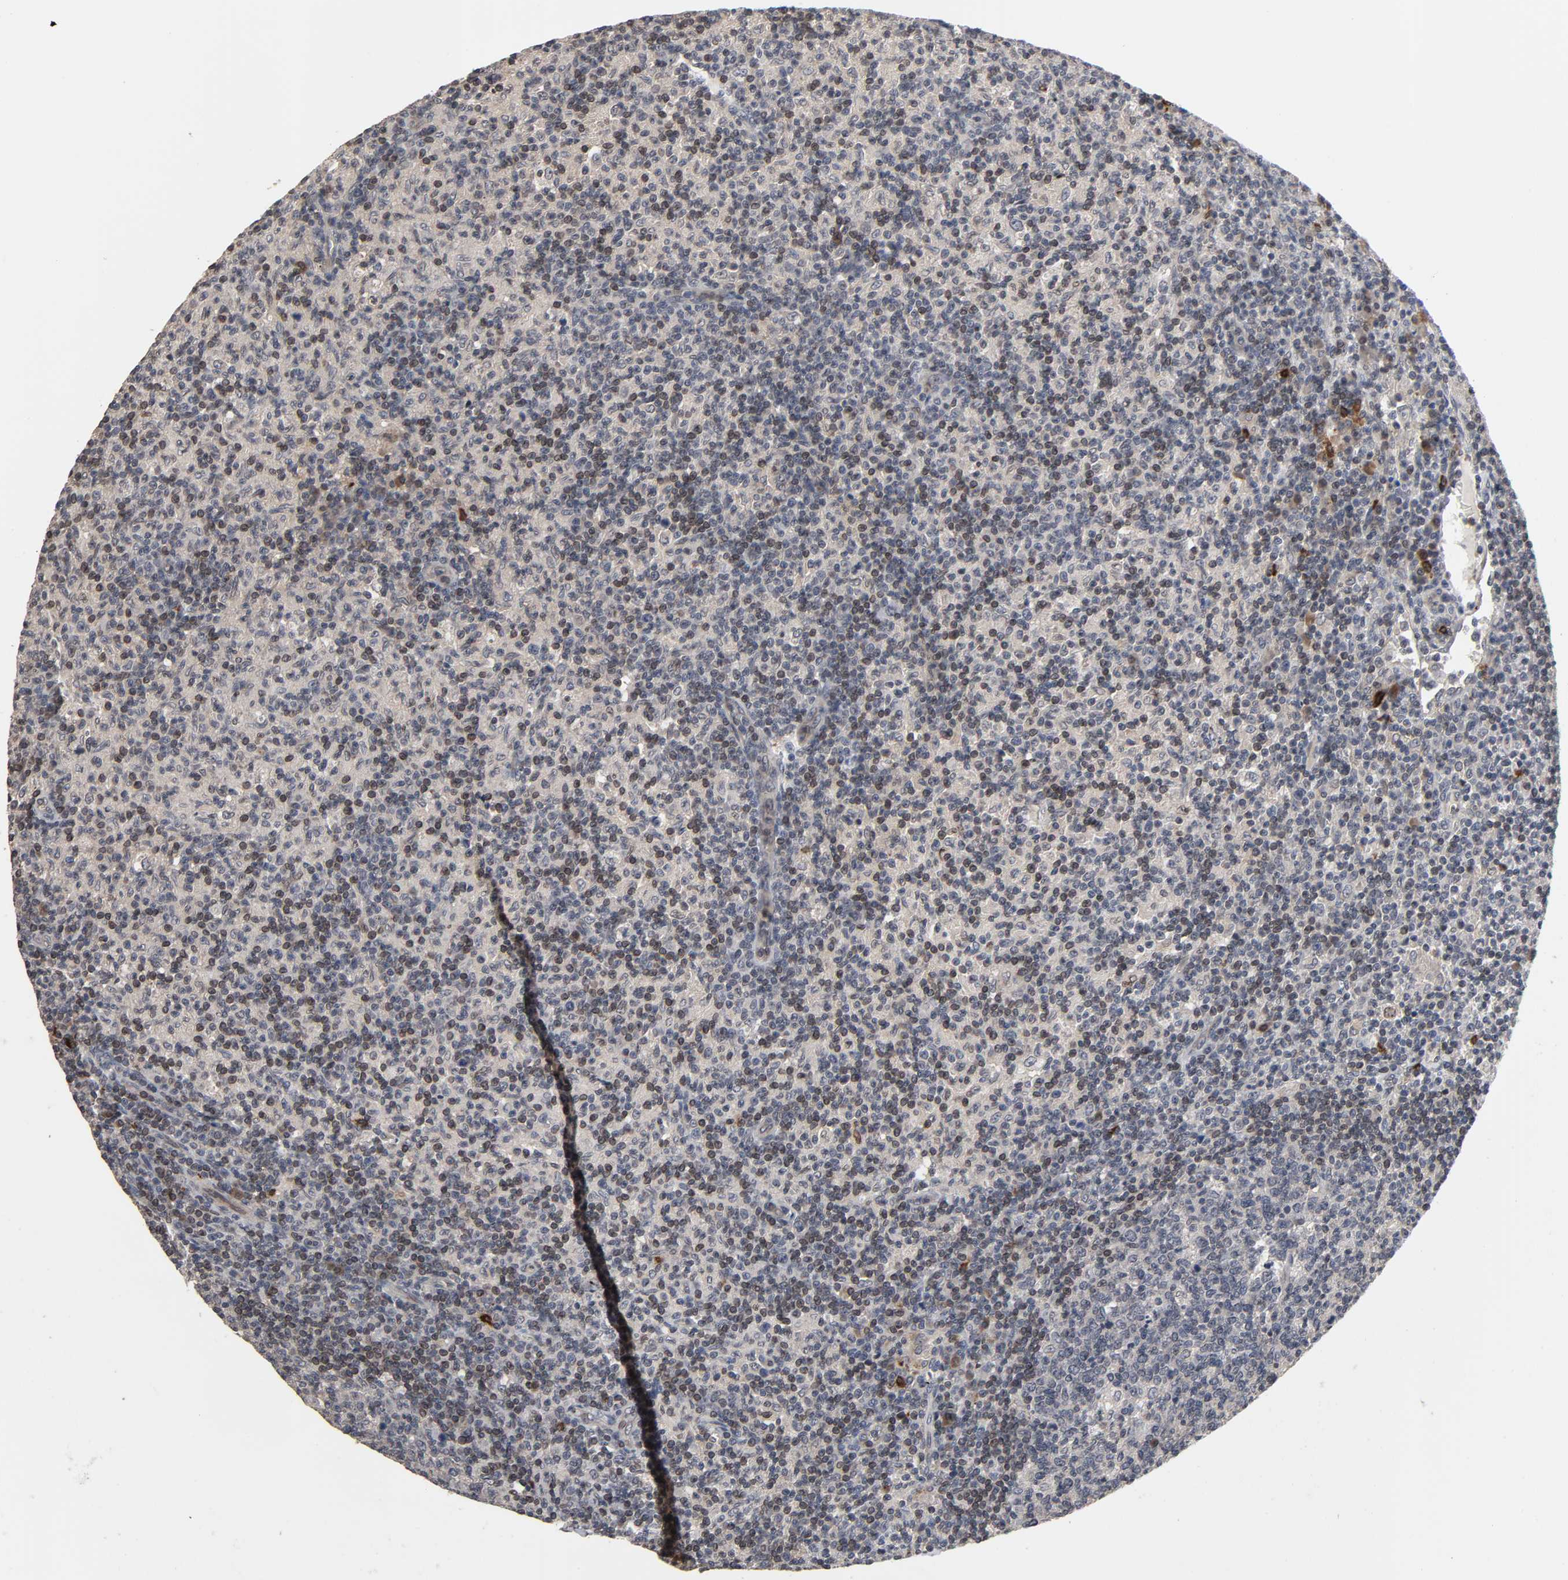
{"staining": {"intensity": "negative", "quantity": "none", "location": "none"}, "tissue": "lymph node", "cell_type": "Germinal center cells", "image_type": "normal", "snomed": [{"axis": "morphology", "description": "Normal tissue, NOS"}, {"axis": "morphology", "description": "Inflammation, NOS"}, {"axis": "topography", "description": "Lymph node"}], "caption": "This photomicrograph is of normal lymph node stained with immunohistochemistry (IHC) to label a protein in brown with the nuclei are counter-stained blue. There is no expression in germinal center cells.", "gene": "CCDC175", "patient": {"sex": "male", "age": 55}}